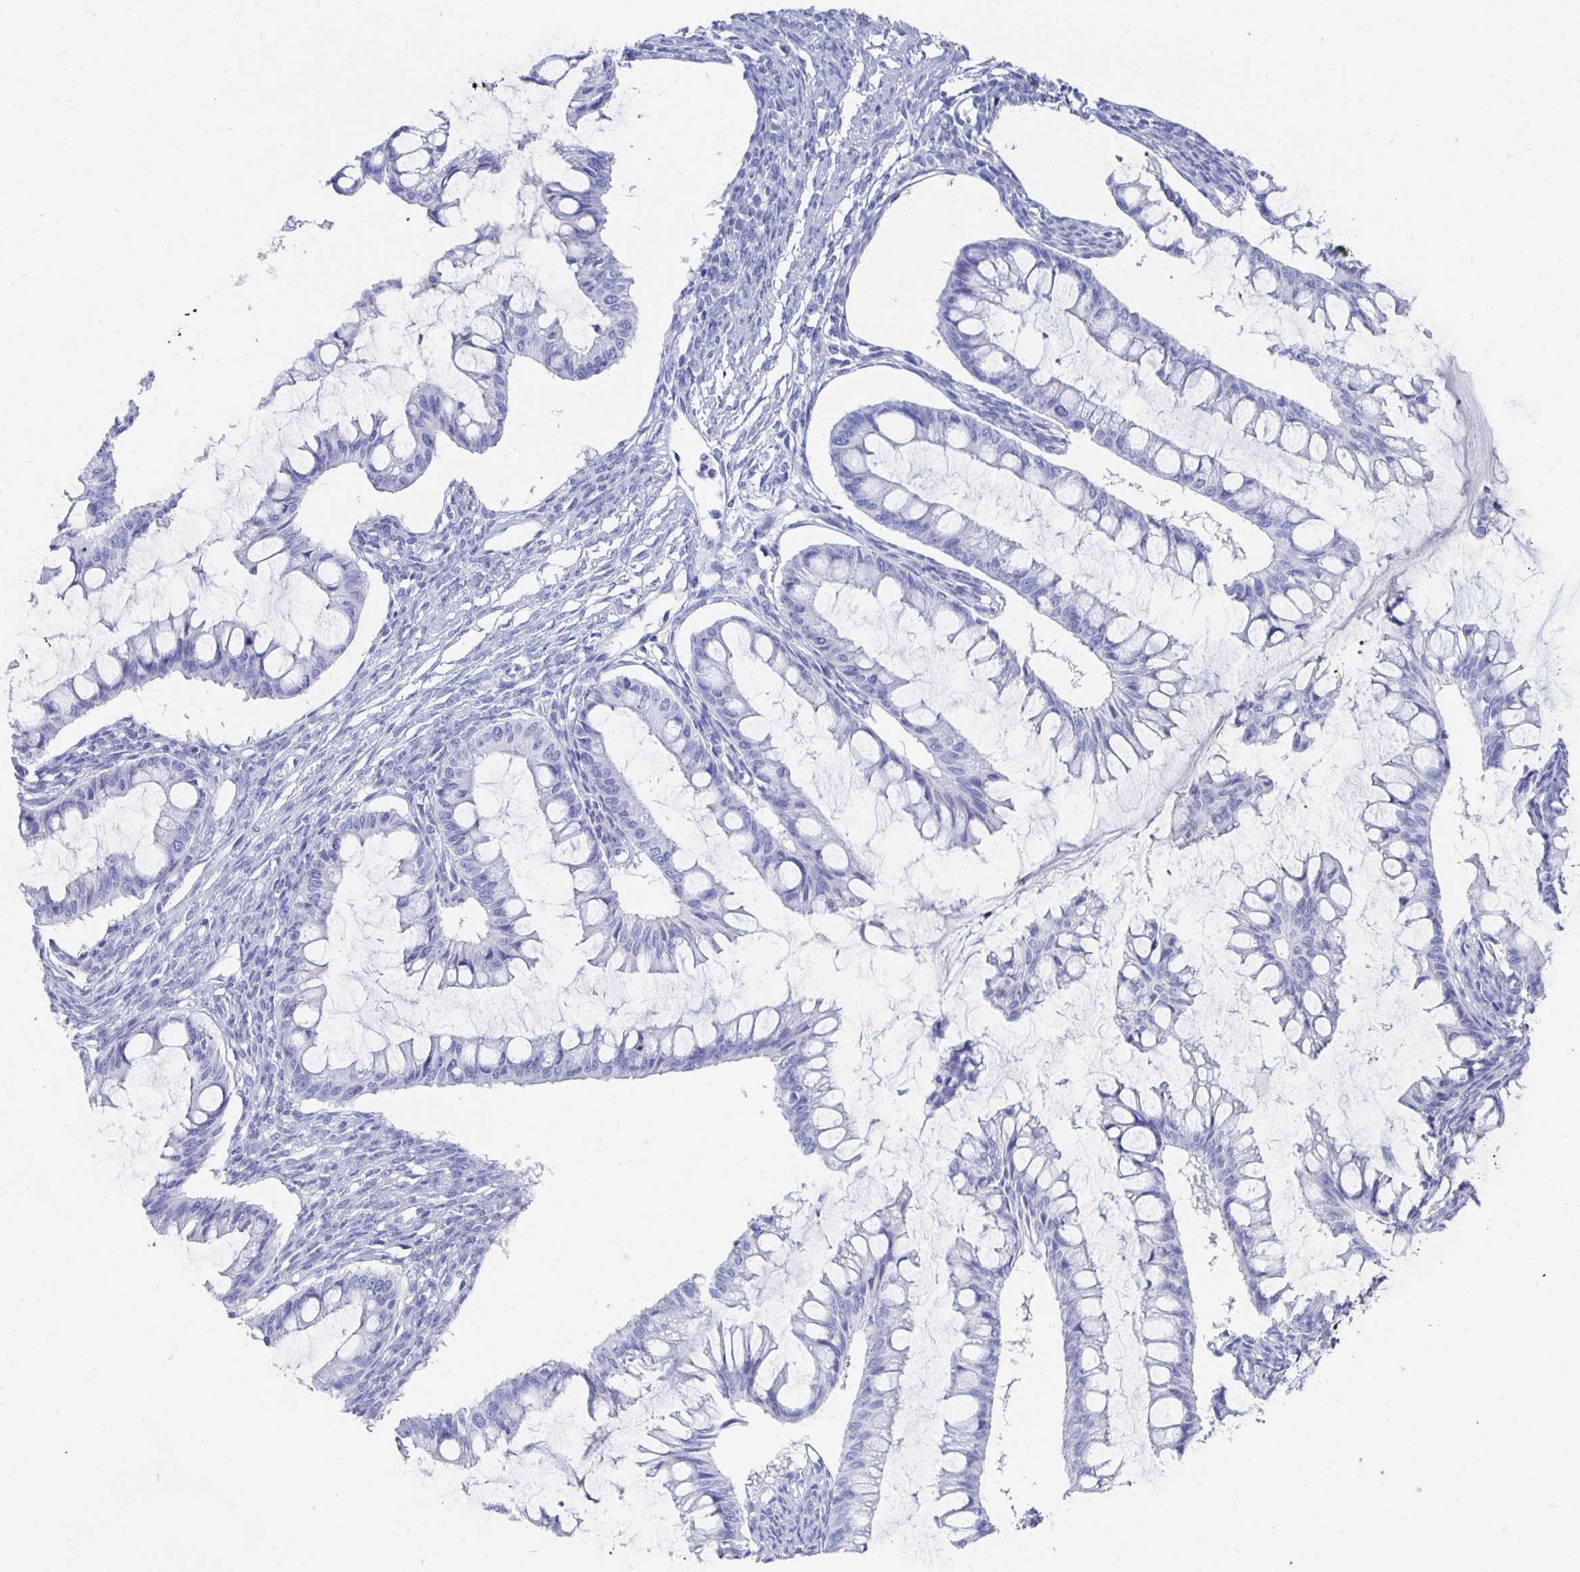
{"staining": {"intensity": "negative", "quantity": "none", "location": "none"}, "tissue": "ovarian cancer", "cell_type": "Tumor cells", "image_type": "cancer", "snomed": [{"axis": "morphology", "description": "Cystadenocarcinoma, mucinous, NOS"}, {"axis": "topography", "description": "Ovary"}], "caption": "IHC photomicrograph of human mucinous cystadenocarcinoma (ovarian) stained for a protein (brown), which reveals no positivity in tumor cells.", "gene": "PRDM7", "patient": {"sex": "female", "age": 73}}